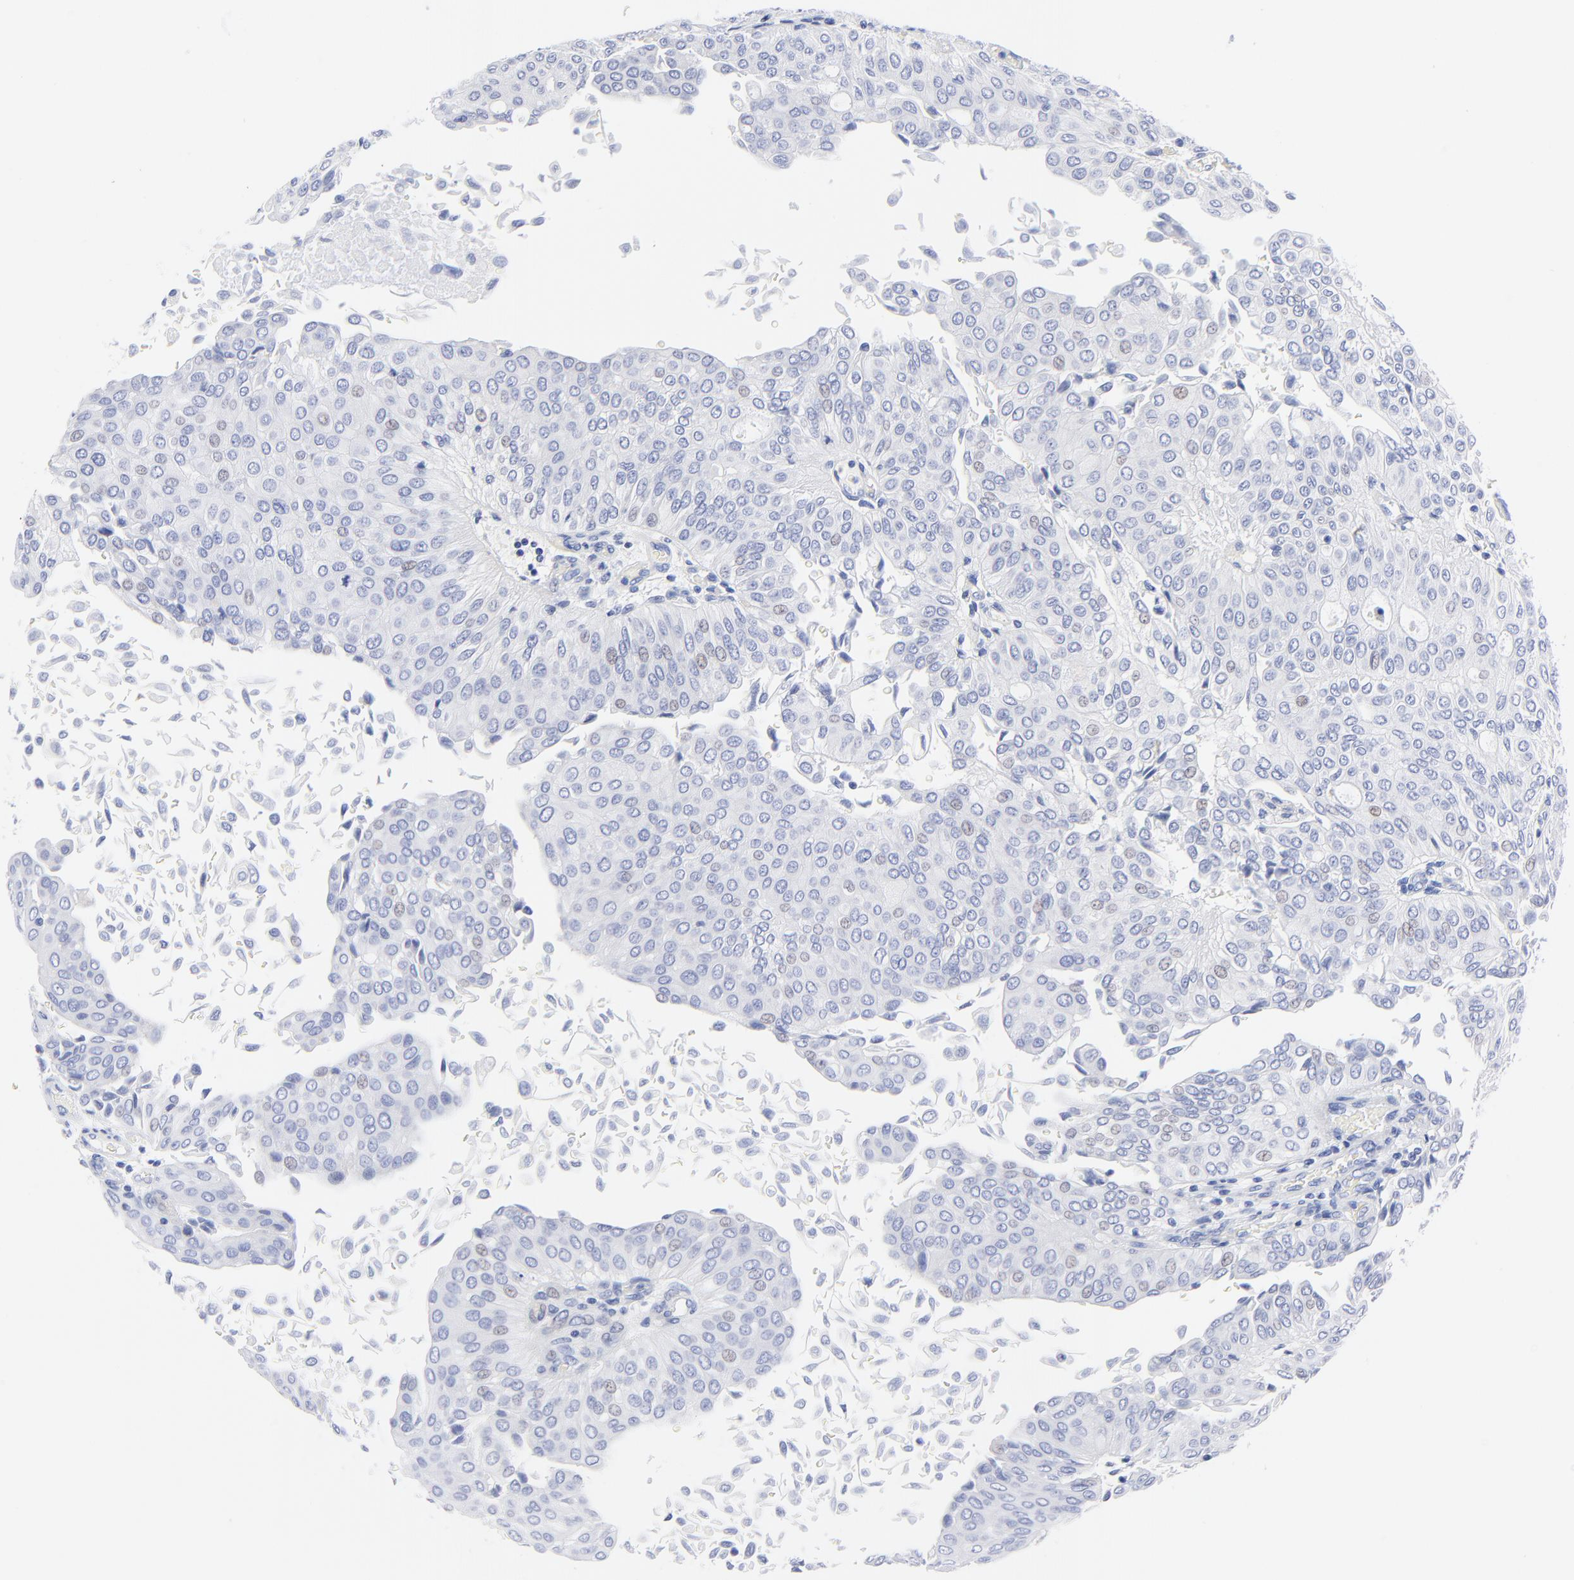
{"staining": {"intensity": "weak", "quantity": "<25%", "location": "nuclear"}, "tissue": "urothelial cancer", "cell_type": "Tumor cells", "image_type": "cancer", "snomed": [{"axis": "morphology", "description": "Urothelial carcinoma, Low grade"}, {"axis": "topography", "description": "Urinary bladder"}], "caption": "Tumor cells are negative for brown protein staining in urothelial cancer.", "gene": "PSD3", "patient": {"sex": "male", "age": 64}}